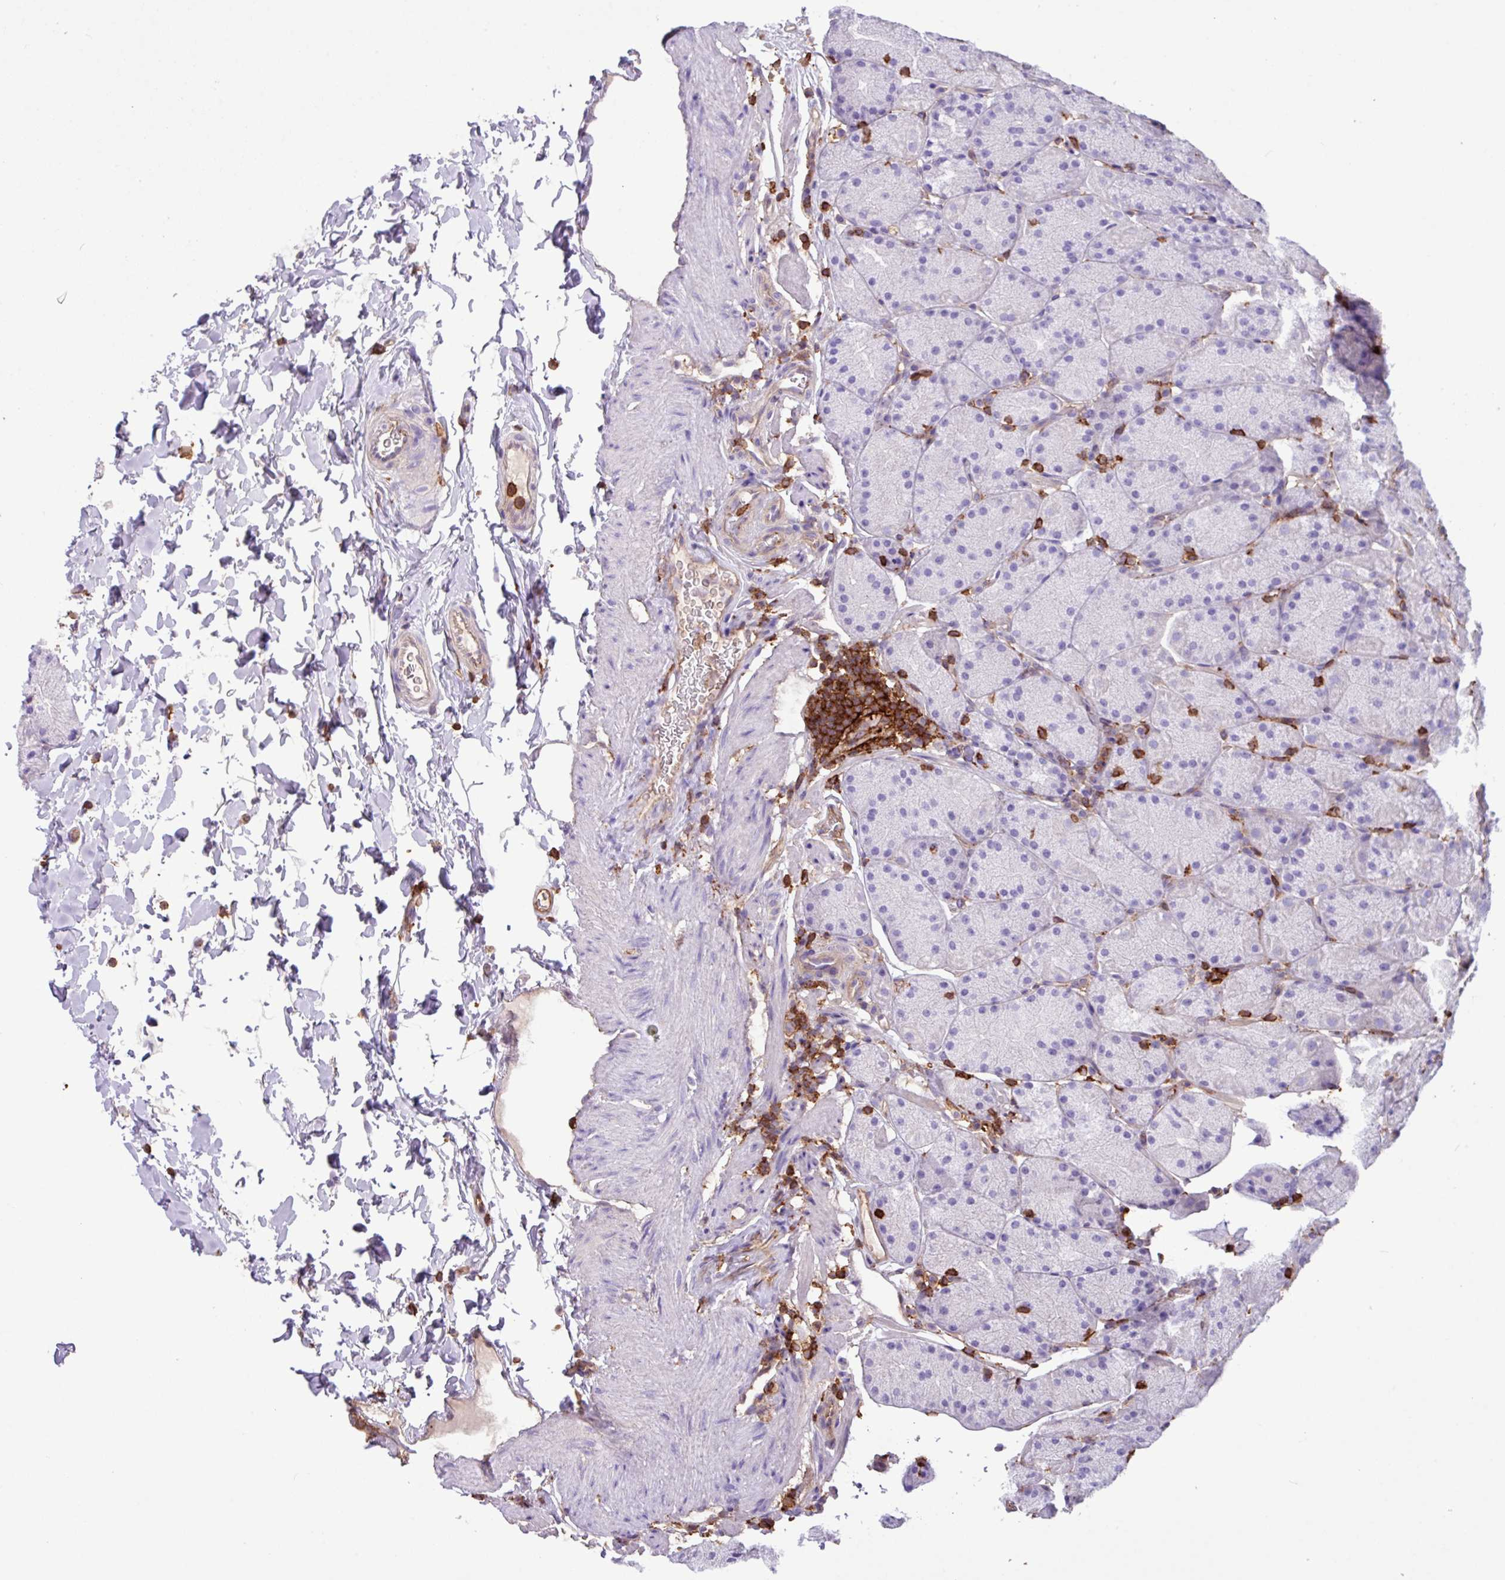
{"staining": {"intensity": "negative", "quantity": "none", "location": "none"}, "tissue": "stomach", "cell_type": "Glandular cells", "image_type": "normal", "snomed": [{"axis": "morphology", "description": "Normal tissue, NOS"}, {"axis": "topography", "description": "Stomach, upper"}, {"axis": "topography", "description": "Stomach, lower"}], "caption": "Stomach was stained to show a protein in brown. There is no significant expression in glandular cells. Nuclei are stained in blue.", "gene": "PPP1R18", "patient": {"sex": "male", "age": 67}}